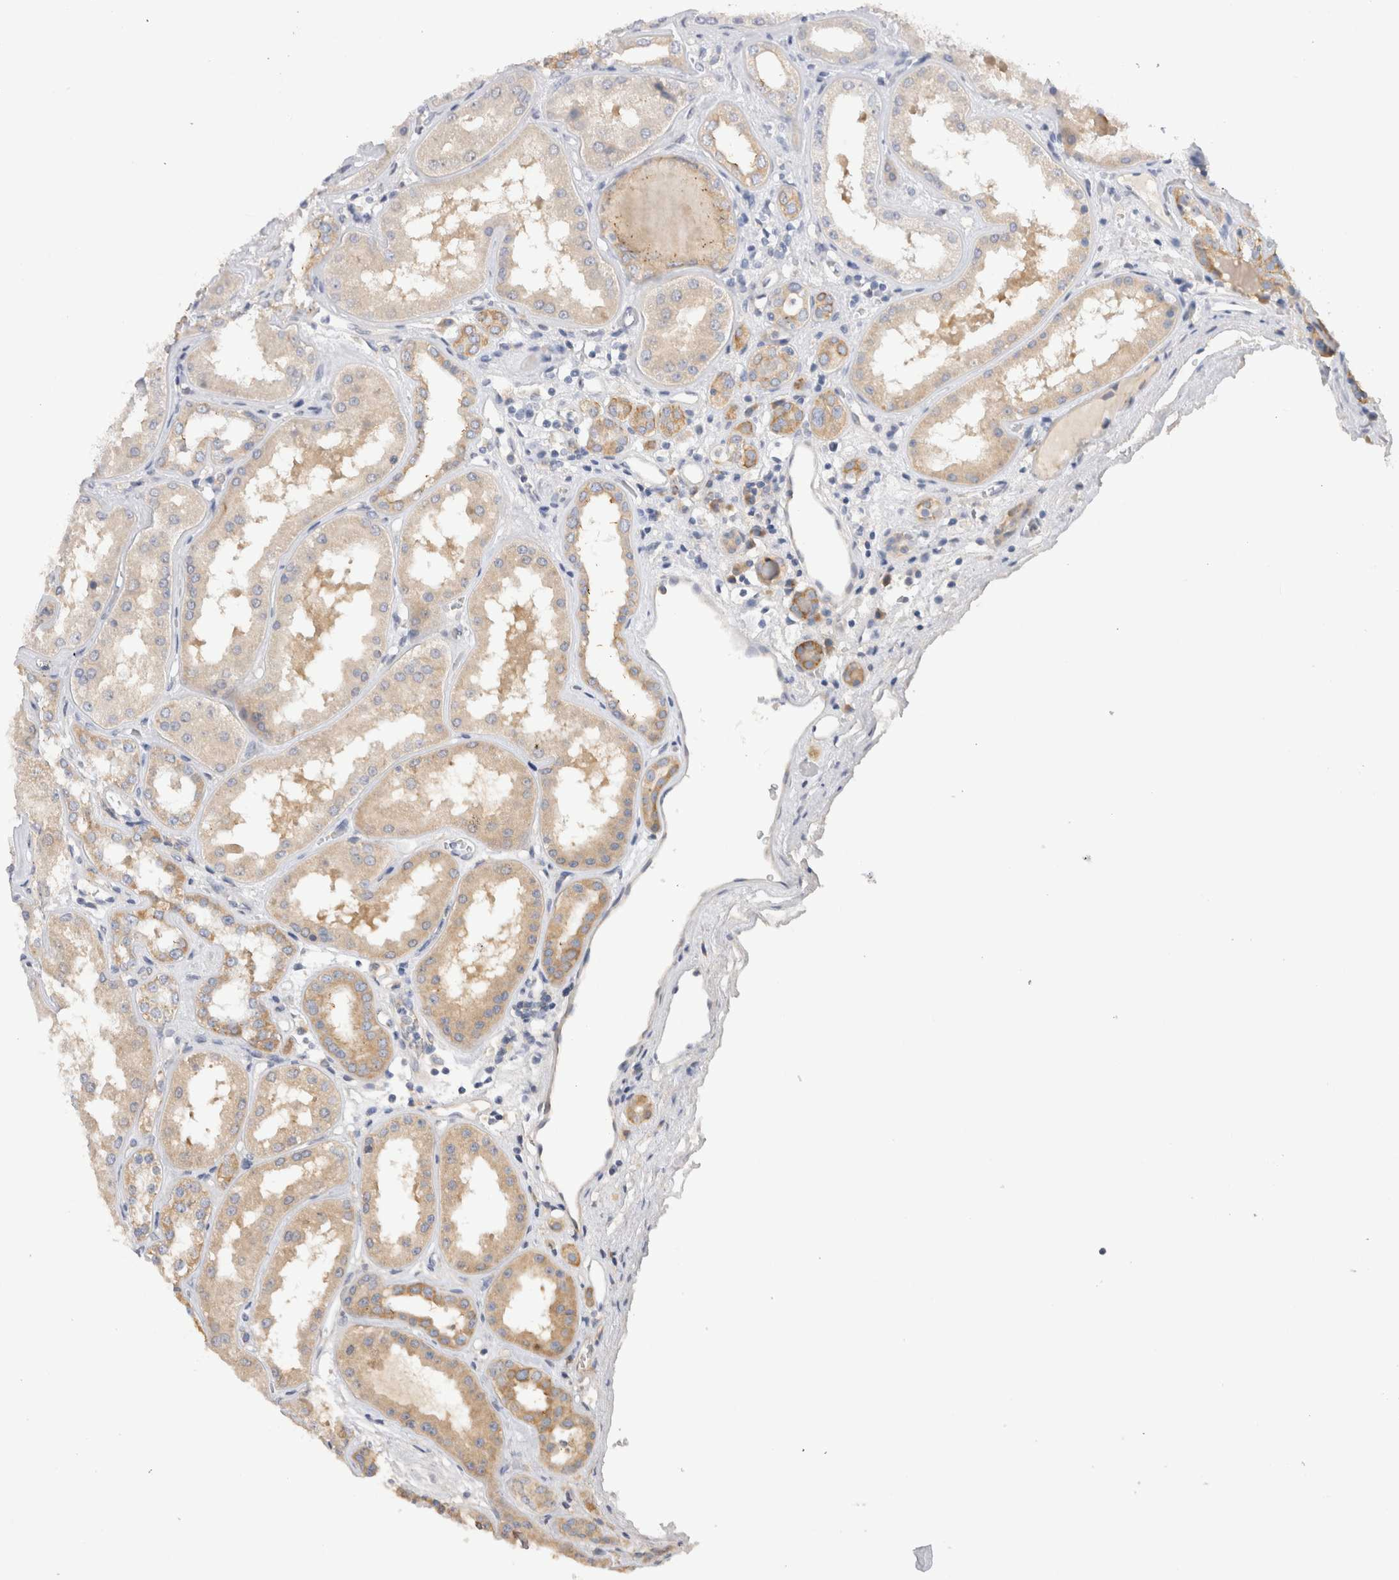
{"staining": {"intensity": "moderate", "quantity": "<25%", "location": "cytoplasmic/membranous"}, "tissue": "kidney", "cell_type": "Cells in glomeruli", "image_type": "normal", "snomed": [{"axis": "morphology", "description": "Normal tissue, NOS"}, {"axis": "topography", "description": "Kidney"}], "caption": "This is a micrograph of immunohistochemistry (IHC) staining of benign kidney, which shows moderate staining in the cytoplasmic/membranous of cells in glomeruli.", "gene": "GAS1", "patient": {"sex": "female", "age": 56}}